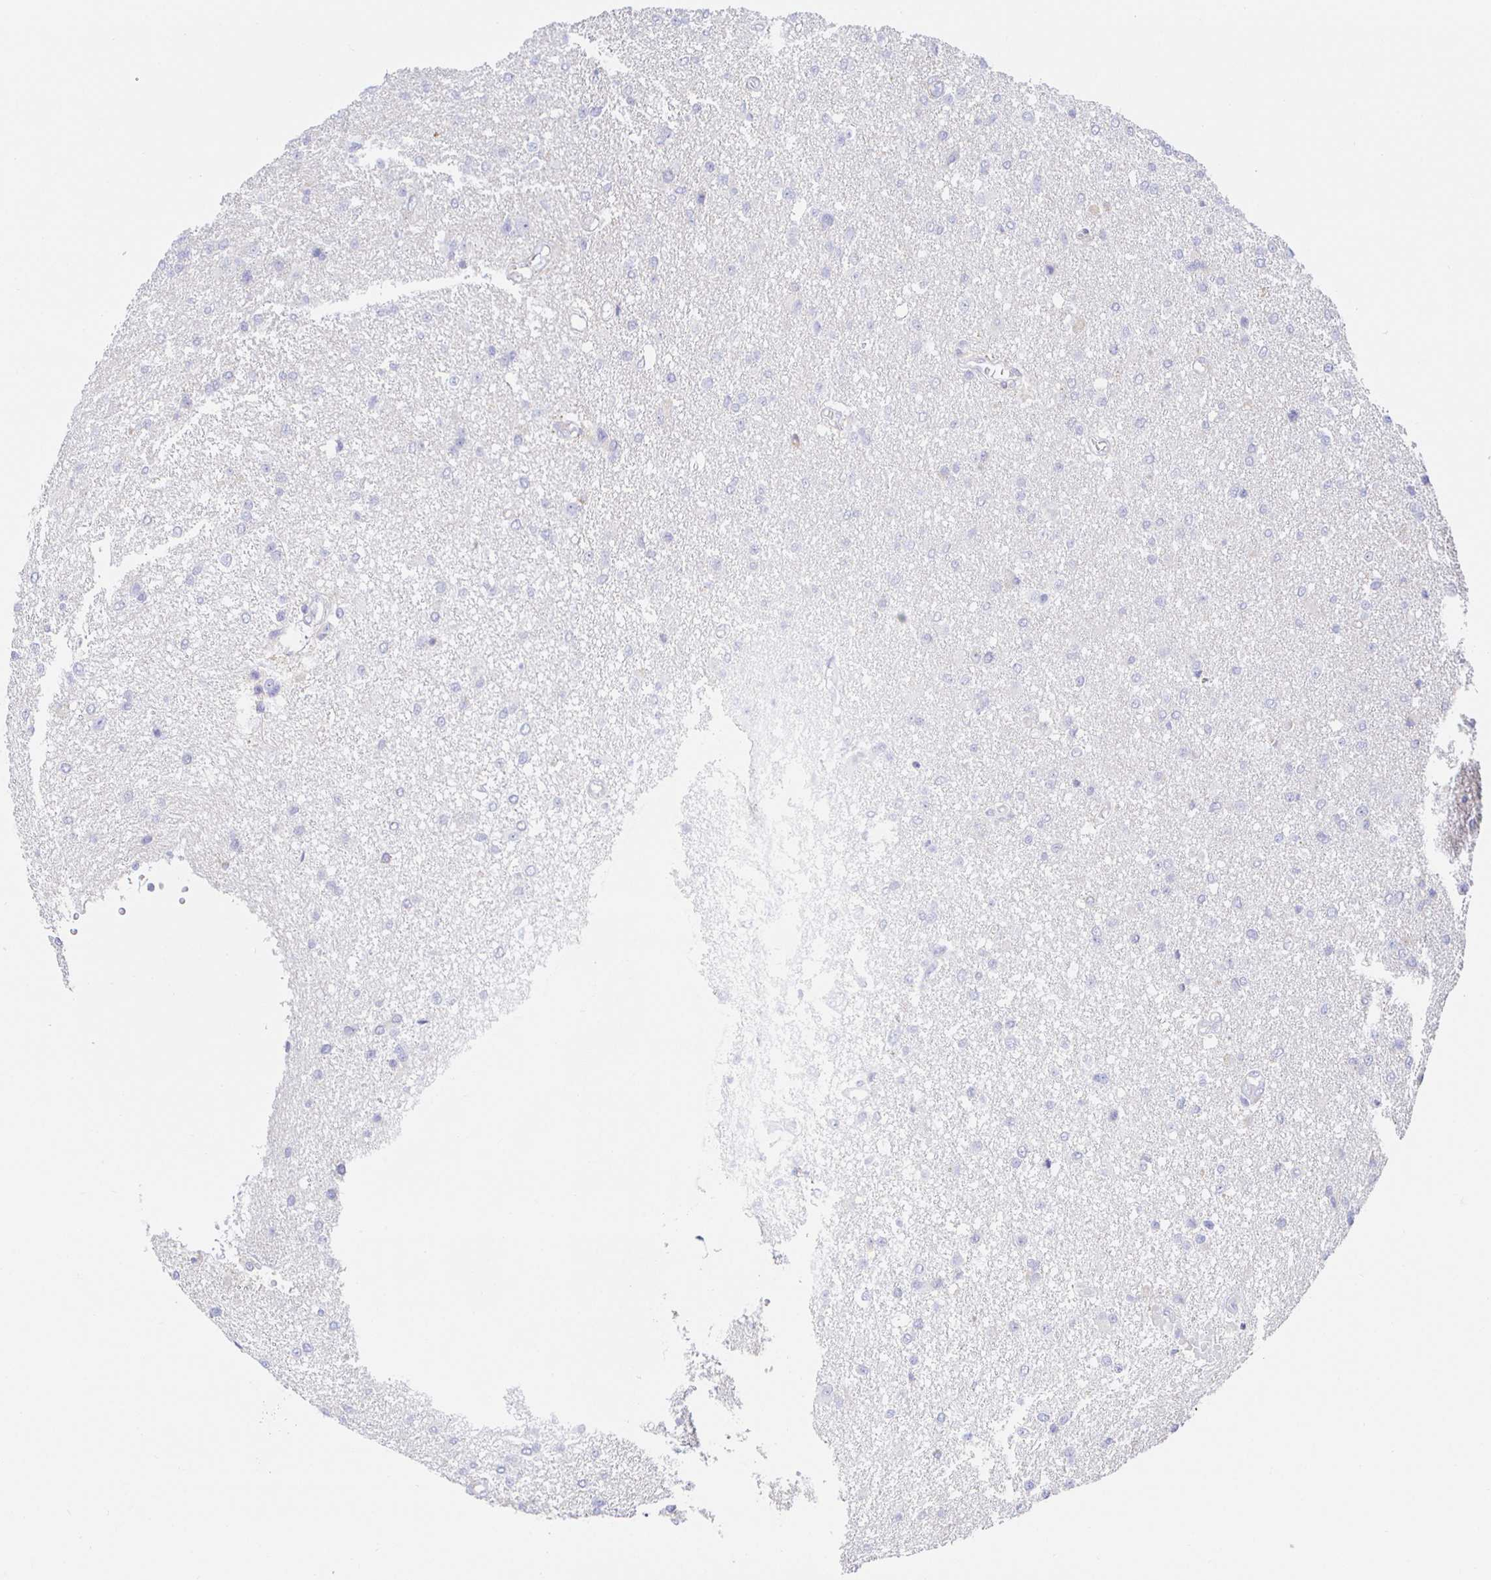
{"staining": {"intensity": "negative", "quantity": "none", "location": "none"}, "tissue": "glioma", "cell_type": "Tumor cells", "image_type": "cancer", "snomed": [{"axis": "morphology", "description": "Glioma, malignant, Low grade"}, {"axis": "topography", "description": "Brain"}], "caption": "Tumor cells are negative for brown protein staining in glioma. (IHC, brightfield microscopy, high magnification).", "gene": "SYNGR4", "patient": {"sex": "male", "age": 26}}